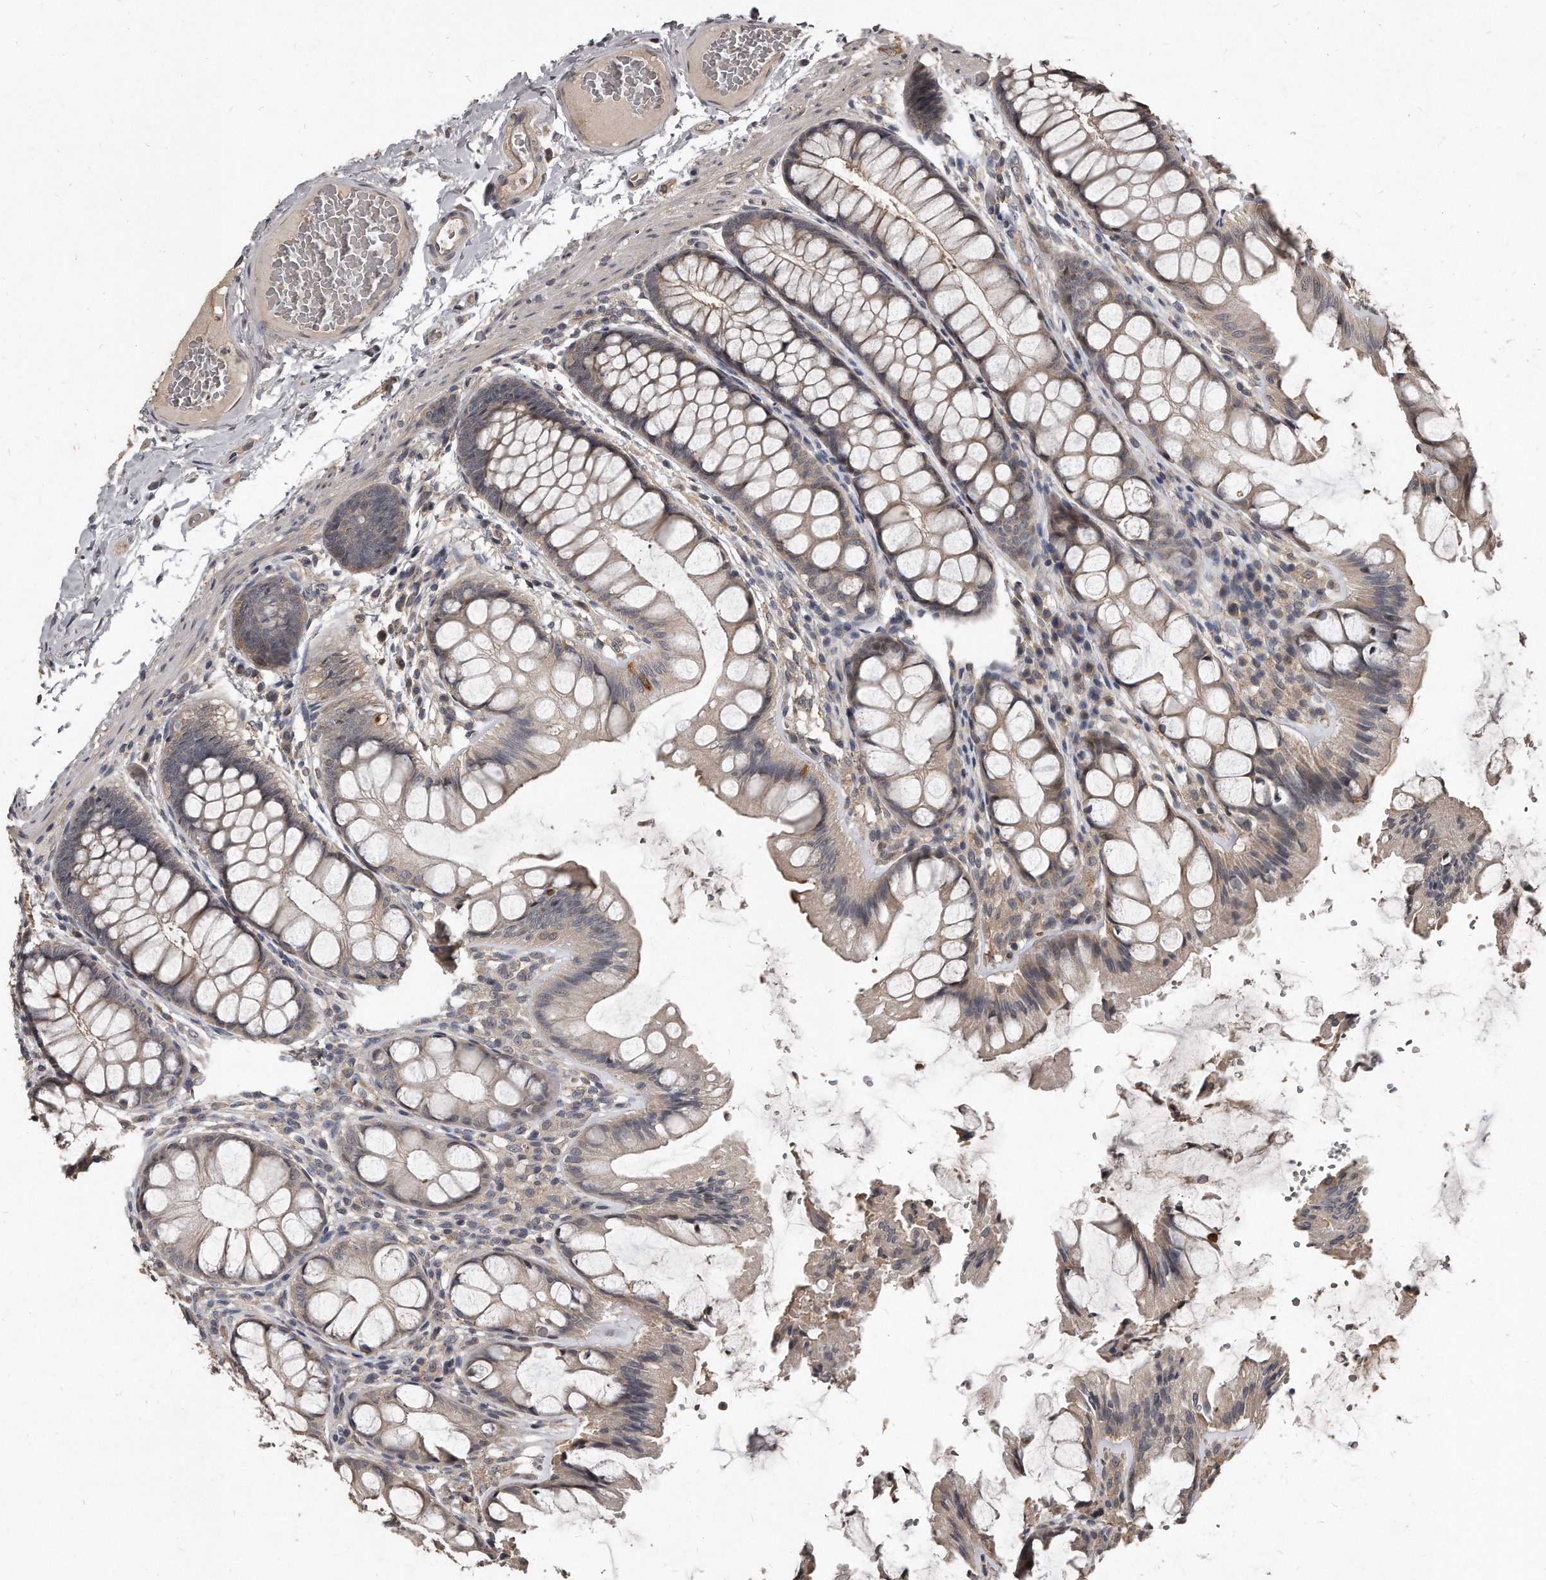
{"staining": {"intensity": "moderate", "quantity": "<25%", "location": "cytoplasmic/membranous"}, "tissue": "colon", "cell_type": "Endothelial cells", "image_type": "normal", "snomed": [{"axis": "morphology", "description": "Normal tissue, NOS"}, {"axis": "topography", "description": "Colon"}], "caption": "This micrograph reveals immunohistochemistry (IHC) staining of normal colon, with low moderate cytoplasmic/membranous positivity in about <25% of endothelial cells.", "gene": "GRB10", "patient": {"sex": "male", "age": 47}}